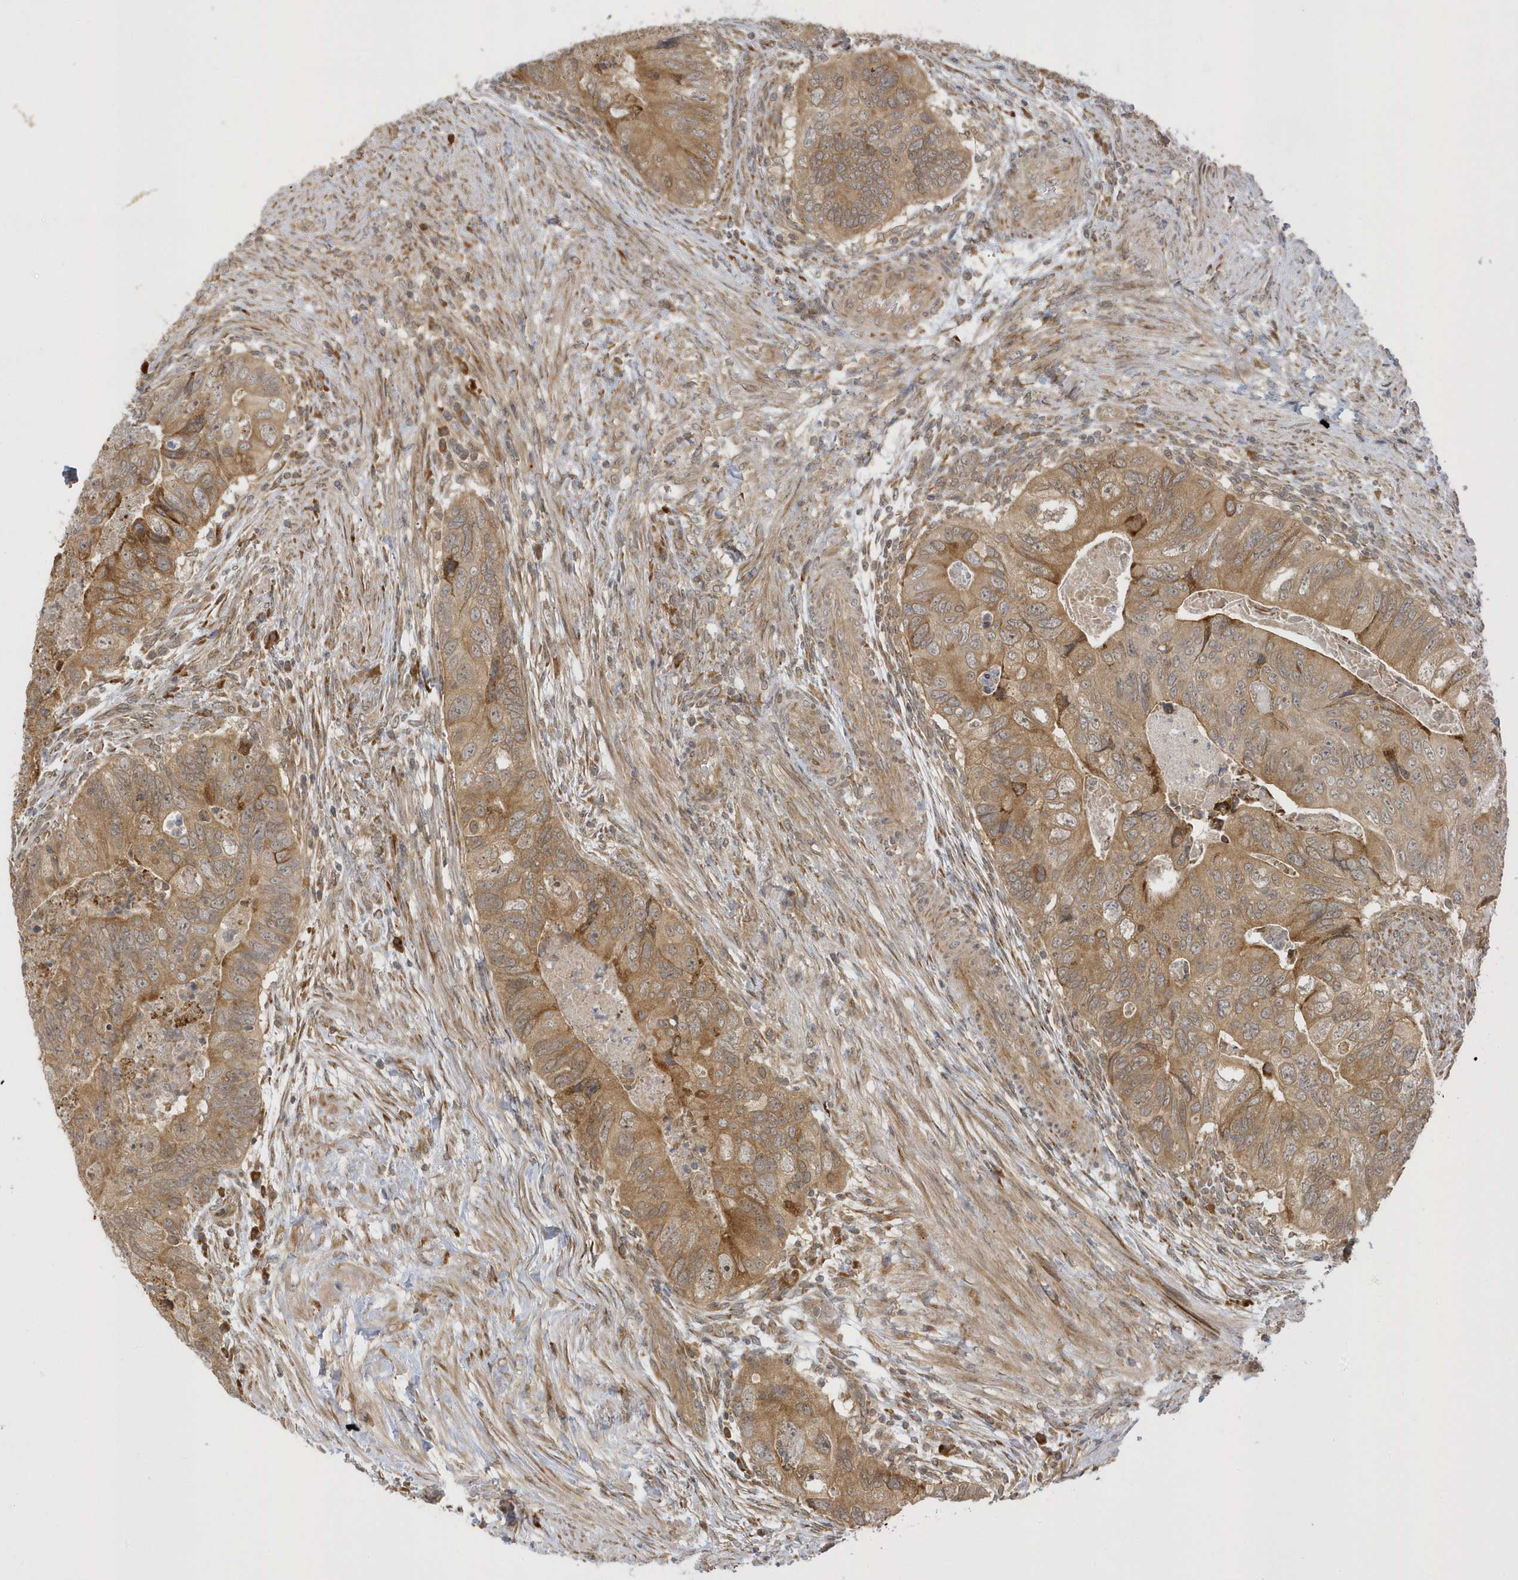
{"staining": {"intensity": "moderate", "quantity": ">75%", "location": "cytoplasmic/membranous"}, "tissue": "colorectal cancer", "cell_type": "Tumor cells", "image_type": "cancer", "snomed": [{"axis": "morphology", "description": "Adenocarcinoma, NOS"}, {"axis": "topography", "description": "Rectum"}], "caption": "Approximately >75% of tumor cells in human colorectal adenocarcinoma show moderate cytoplasmic/membranous protein positivity as visualized by brown immunohistochemical staining.", "gene": "METTL21A", "patient": {"sex": "male", "age": 63}}